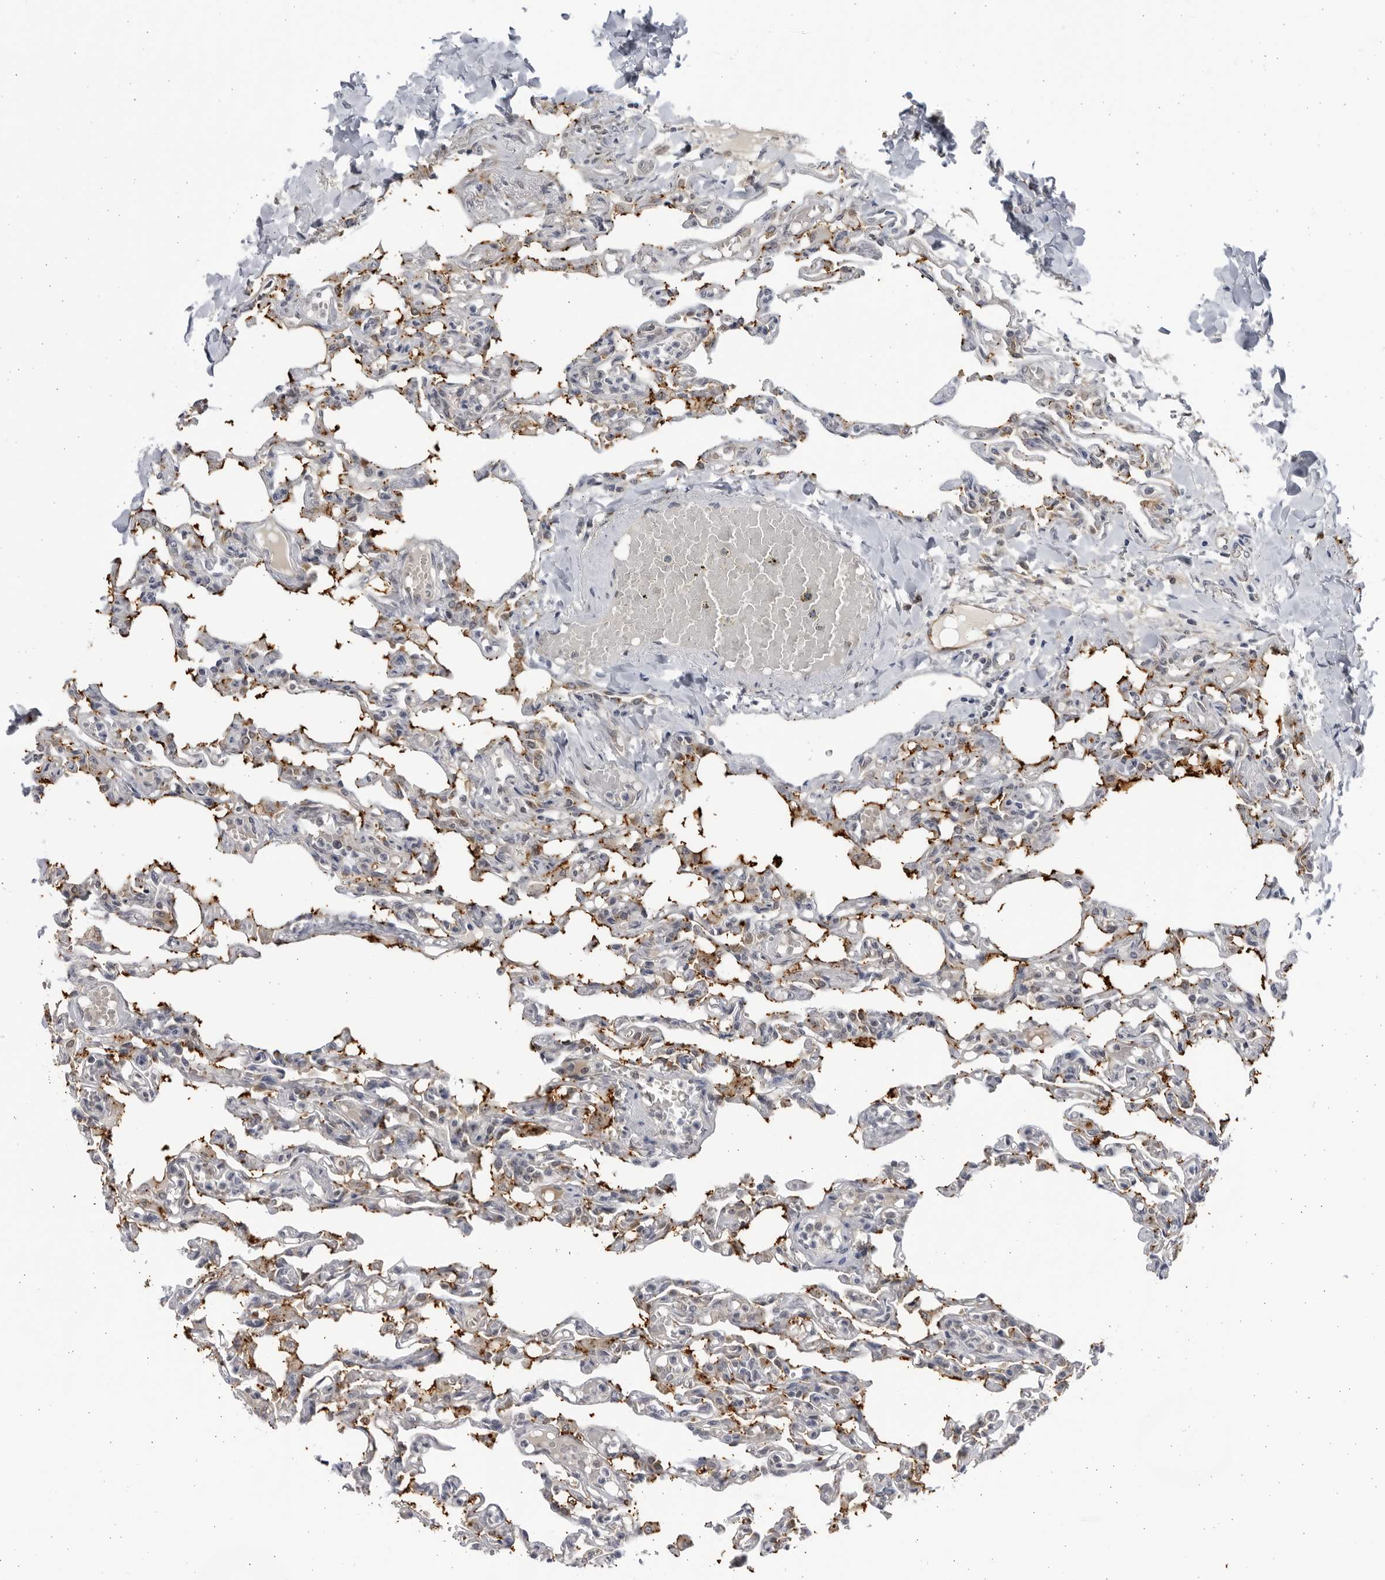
{"staining": {"intensity": "moderate", "quantity": "<25%", "location": "cytoplasmic/membranous"}, "tissue": "lung", "cell_type": "Alveolar cells", "image_type": "normal", "snomed": [{"axis": "morphology", "description": "Normal tissue, NOS"}, {"axis": "topography", "description": "Lung"}], "caption": "A high-resolution photomicrograph shows IHC staining of normal lung, which demonstrates moderate cytoplasmic/membranous positivity in about <25% of alveolar cells. (DAB = brown stain, brightfield microscopy at high magnification).", "gene": "BMP2K", "patient": {"sex": "male", "age": 21}}